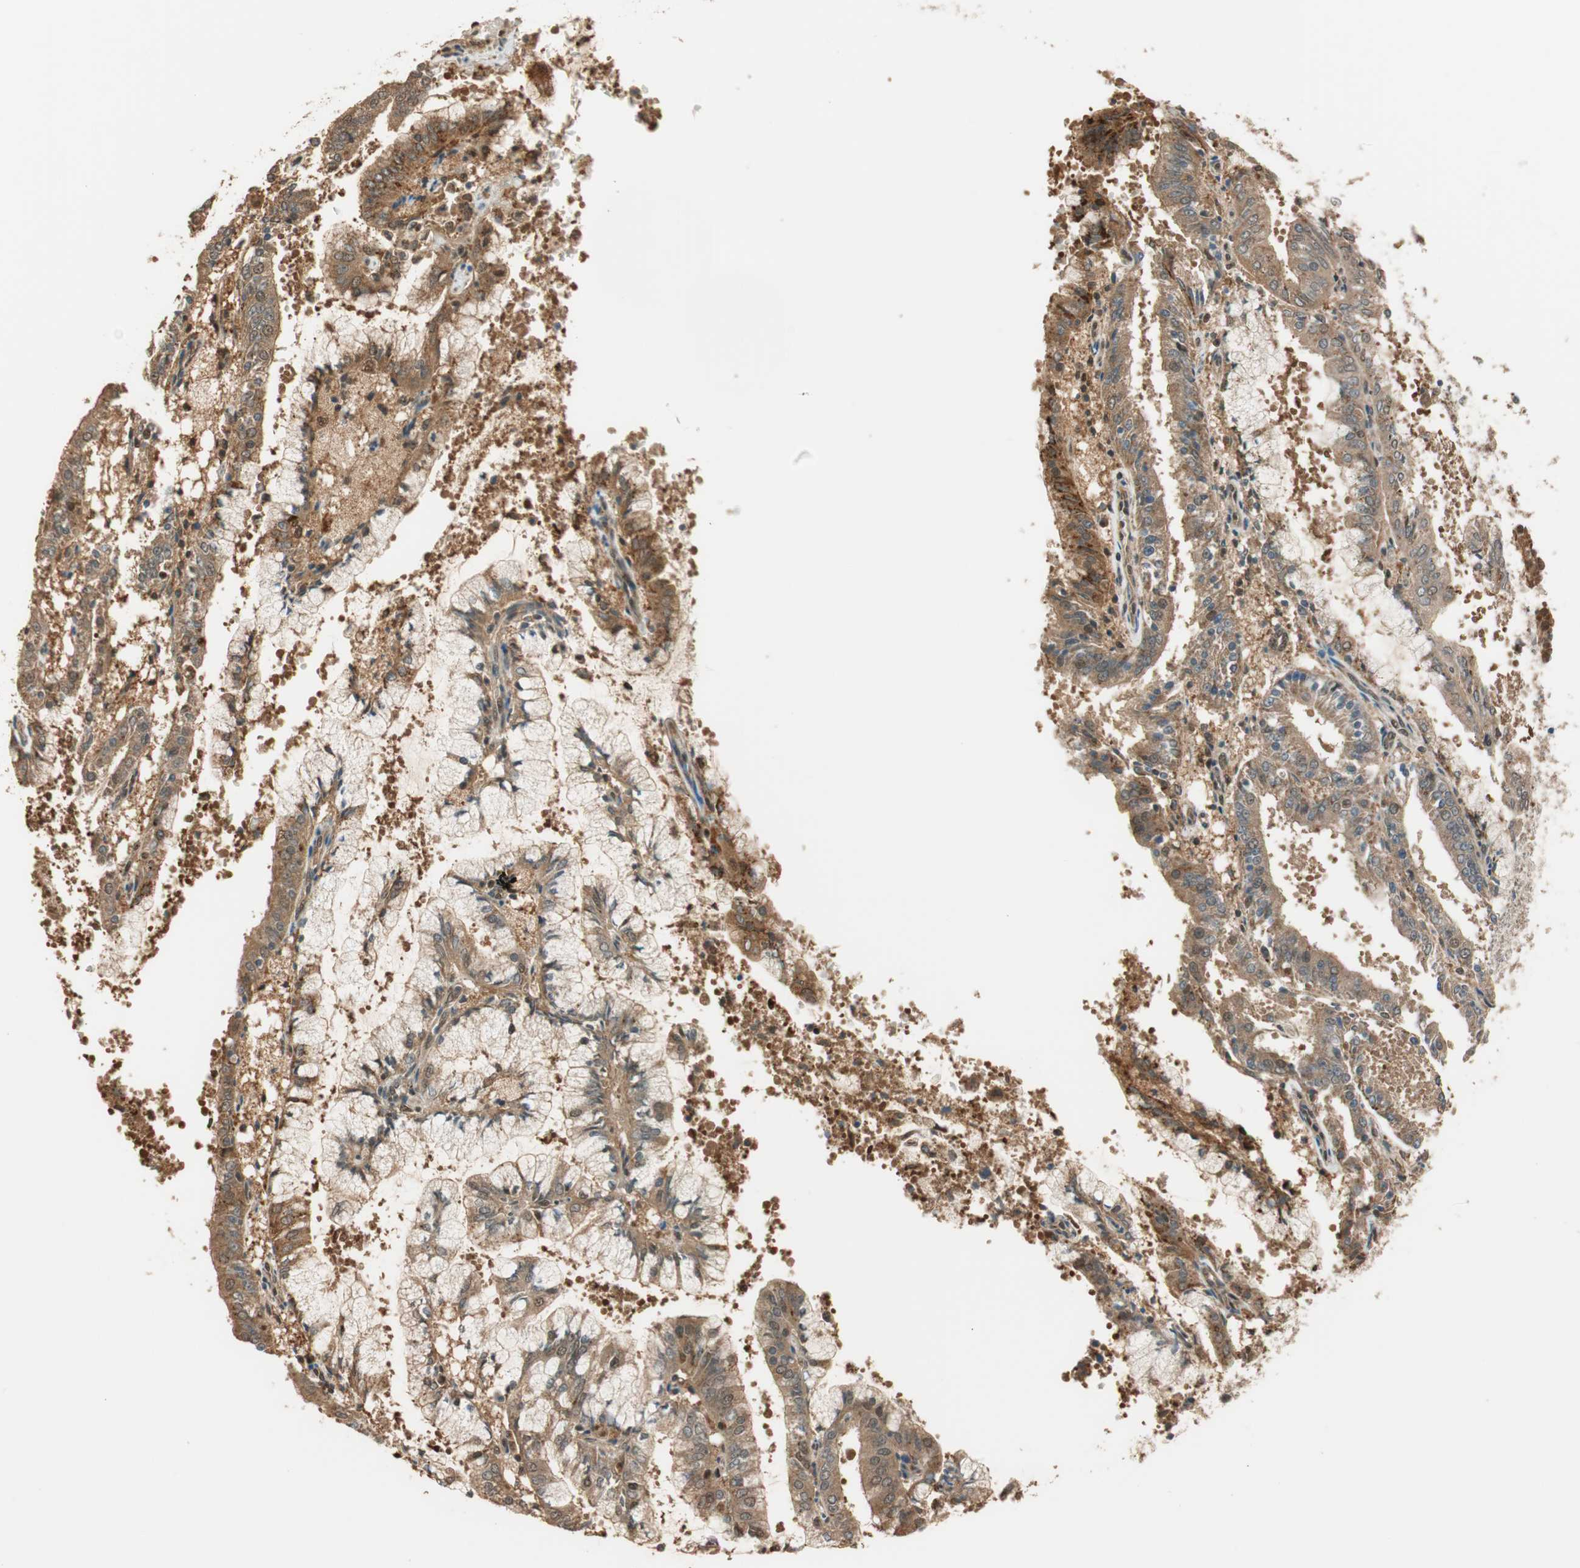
{"staining": {"intensity": "moderate", "quantity": ">75%", "location": "cytoplasmic/membranous"}, "tissue": "endometrial cancer", "cell_type": "Tumor cells", "image_type": "cancer", "snomed": [{"axis": "morphology", "description": "Adenocarcinoma, NOS"}, {"axis": "topography", "description": "Endometrium"}], "caption": "Immunohistochemistry micrograph of adenocarcinoma (endometrial) stained for a protein (brown), which demonstrates medium levels of moderate cytoplasmic/membranous expression in approximately >75% of tumor cells.", "gene": "ZNF443", "patient": {"sex": "female", "age": 63}}